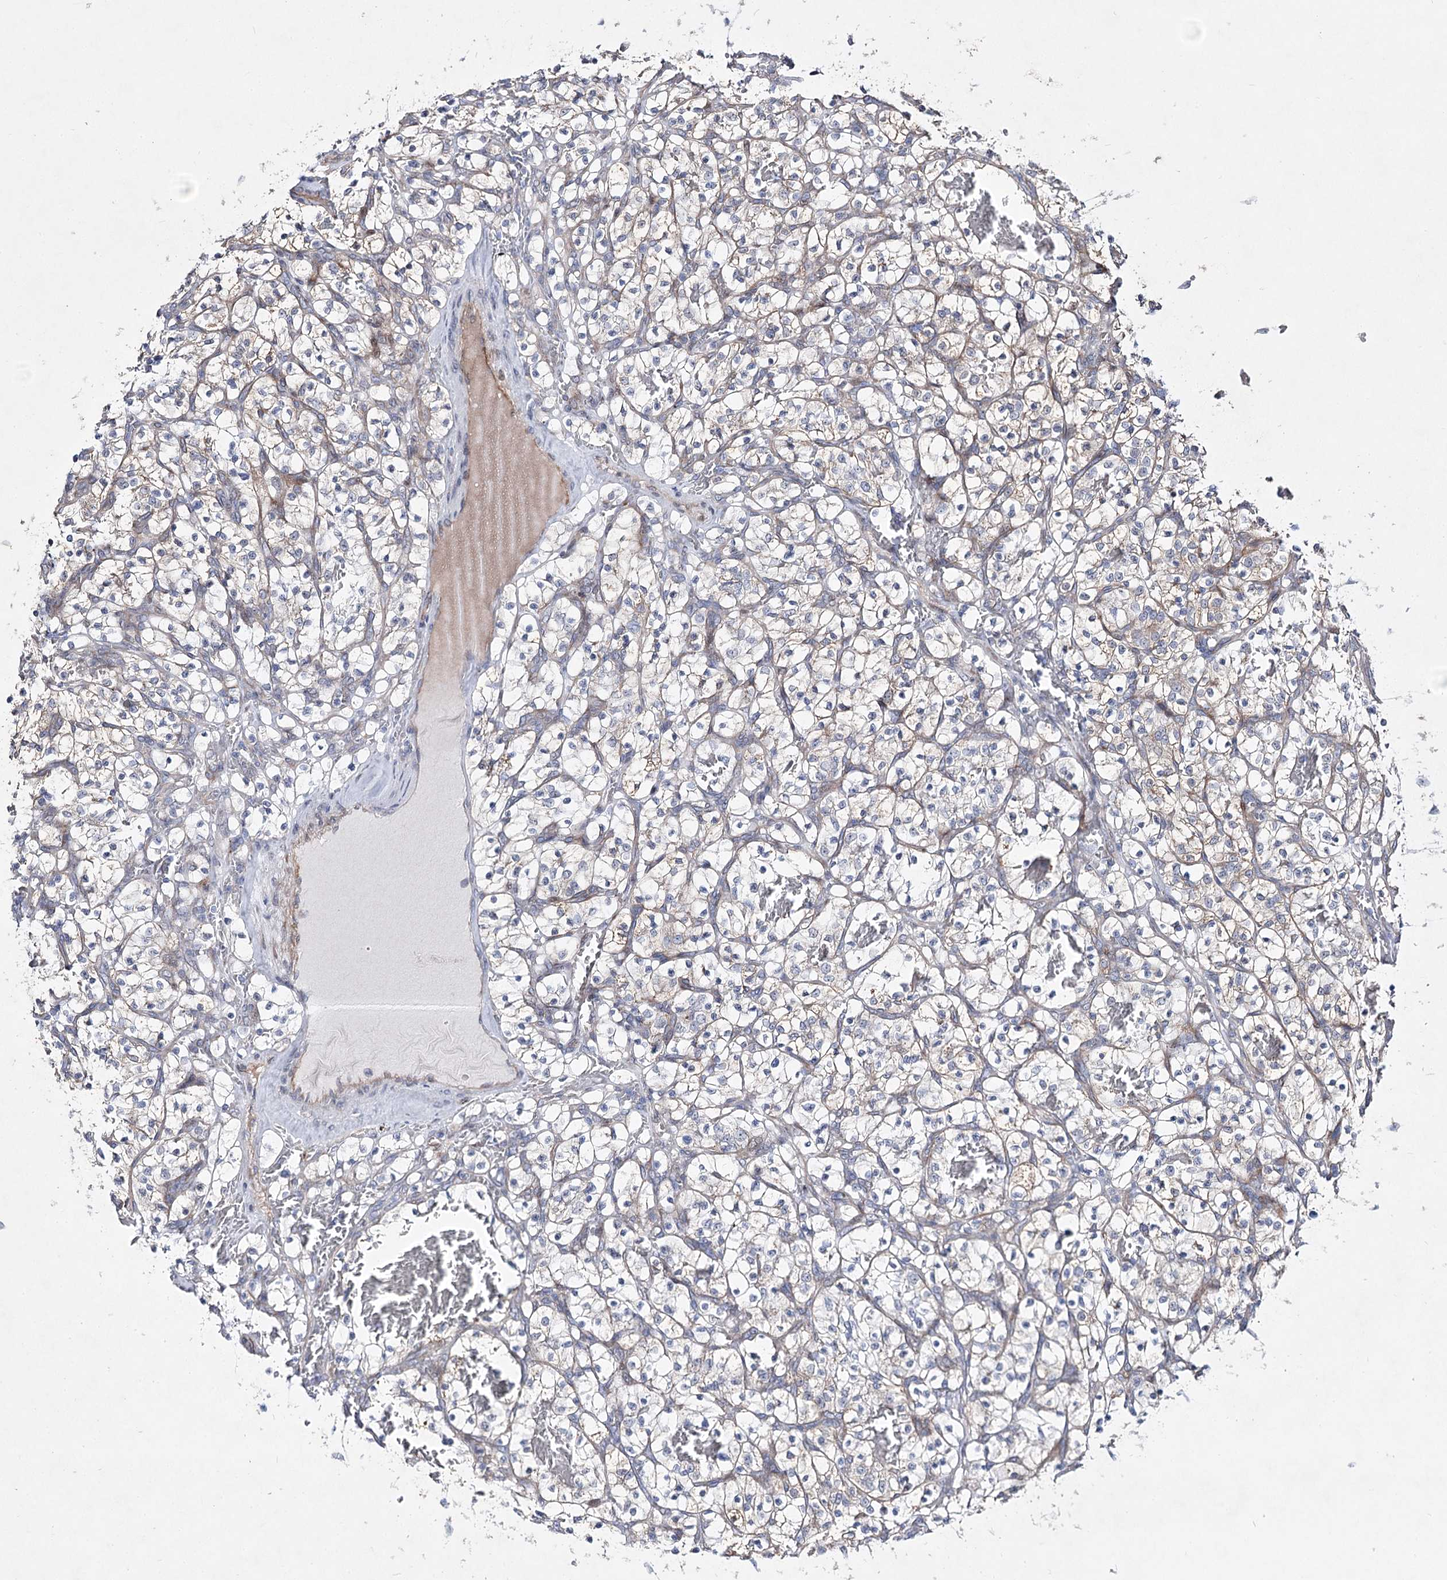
{"staining": {"intensity": "weak", "quantity": "<25%", "location": "cytoplasmic/membranous"}, "tissue": "renal cancer", "cell_type": "Tumor cells", "image_type": "cancer", "snomed": [{"axis": "morphology", "description": "Adenocarcinoma, NOS"}, {"axis": "topography", "description": "Kidney"}], "caption": "Tumor cells show no significant staining in renal adenocarcinoma.", "gene": "ARHGAP32", "patient": {"sex": "female", "age": 57}}